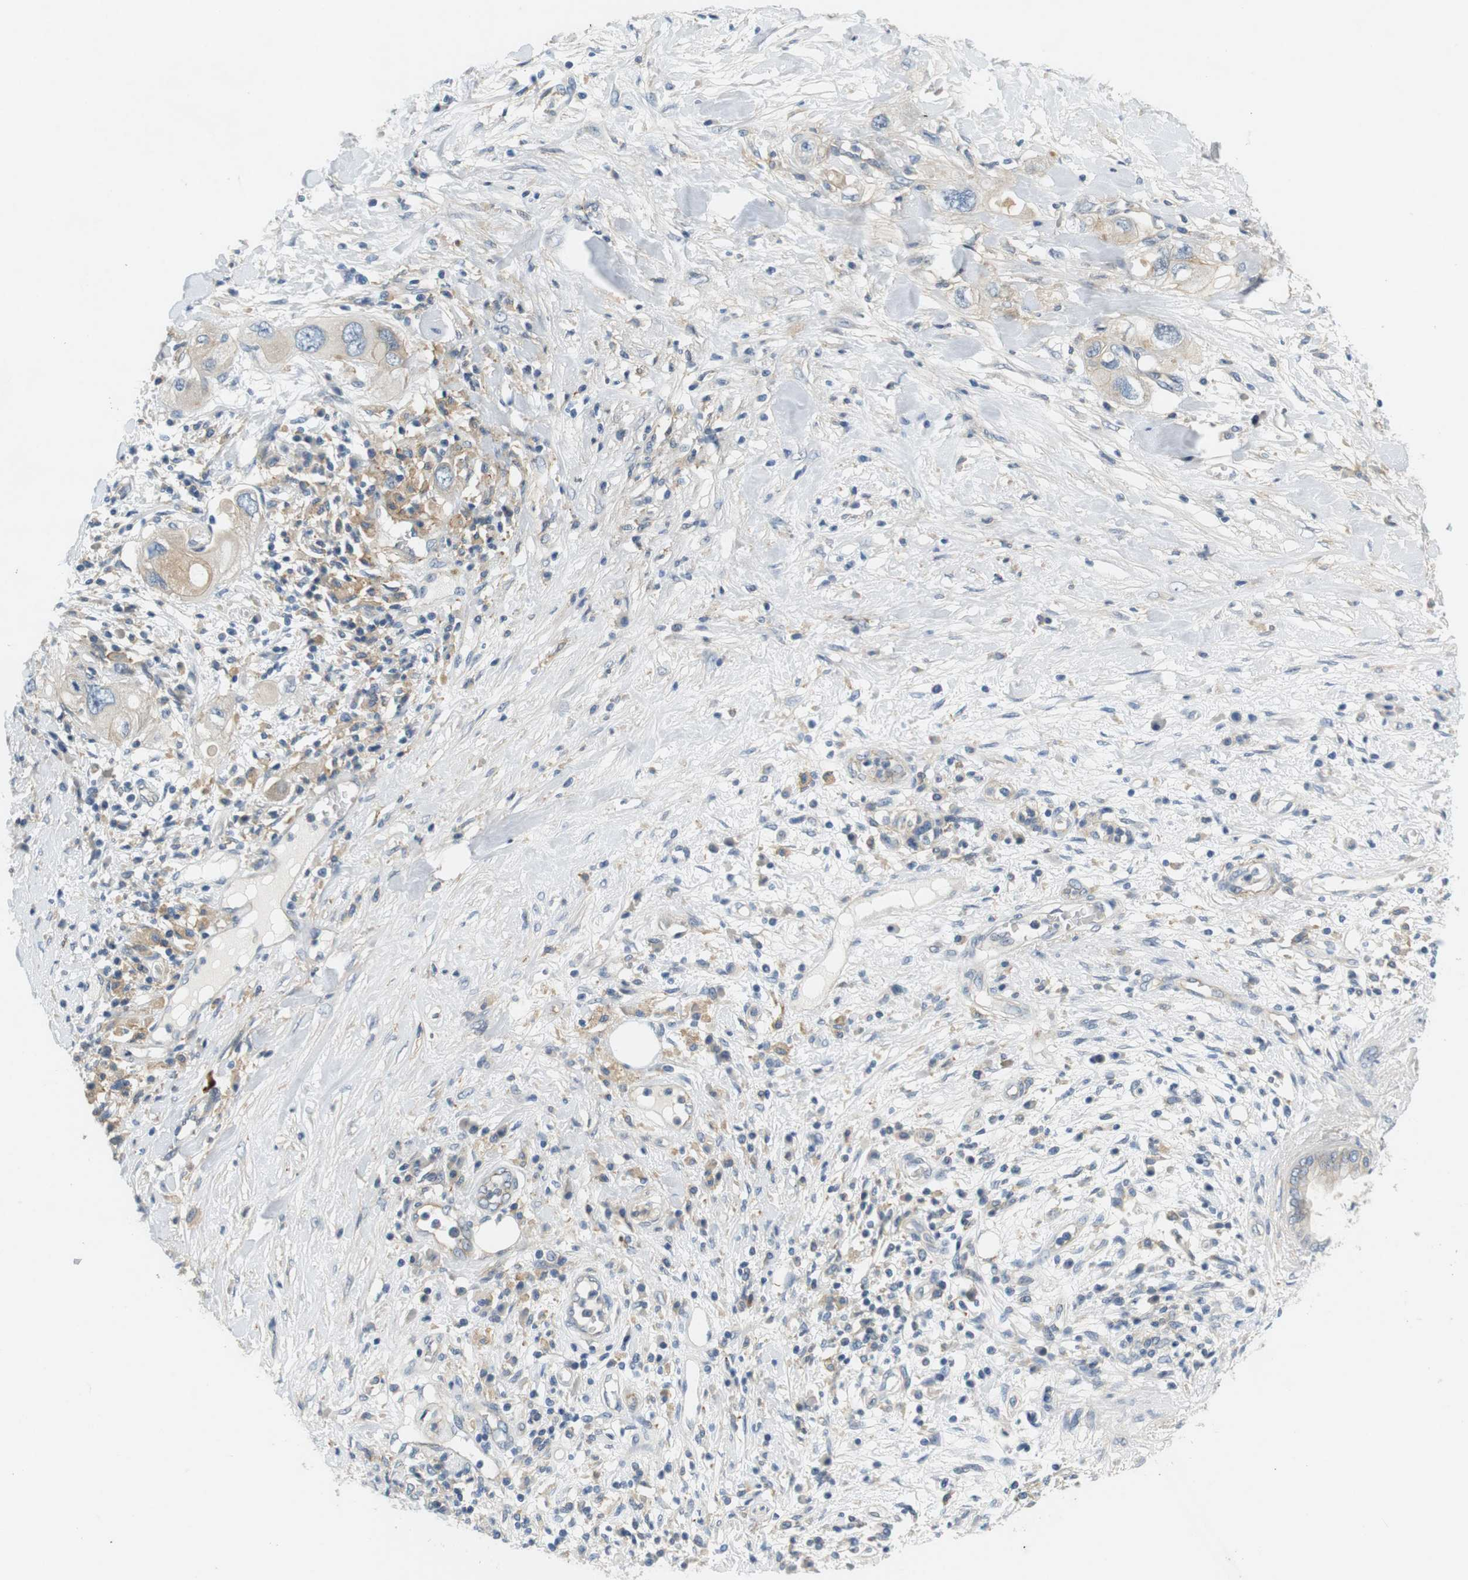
{"staining": {"intensity": "negative", "quantity": "none", "location": "none"}, "tissue": "pancreatic cancer", "cell_type": "Tumor cells", "image_type": "cancer", "snomed": [{"axis": "morphology", "description": "Adenocarcinoma, NOS"}, {"axis": "topography", "description": "Pancreas"}], "caption": "Tumor cells show no significant protein positivity in pancreatic cancer (adenocarcinoma).", "gene": "SLC30A1", "patient": {"sex": "female", "age": 56}}